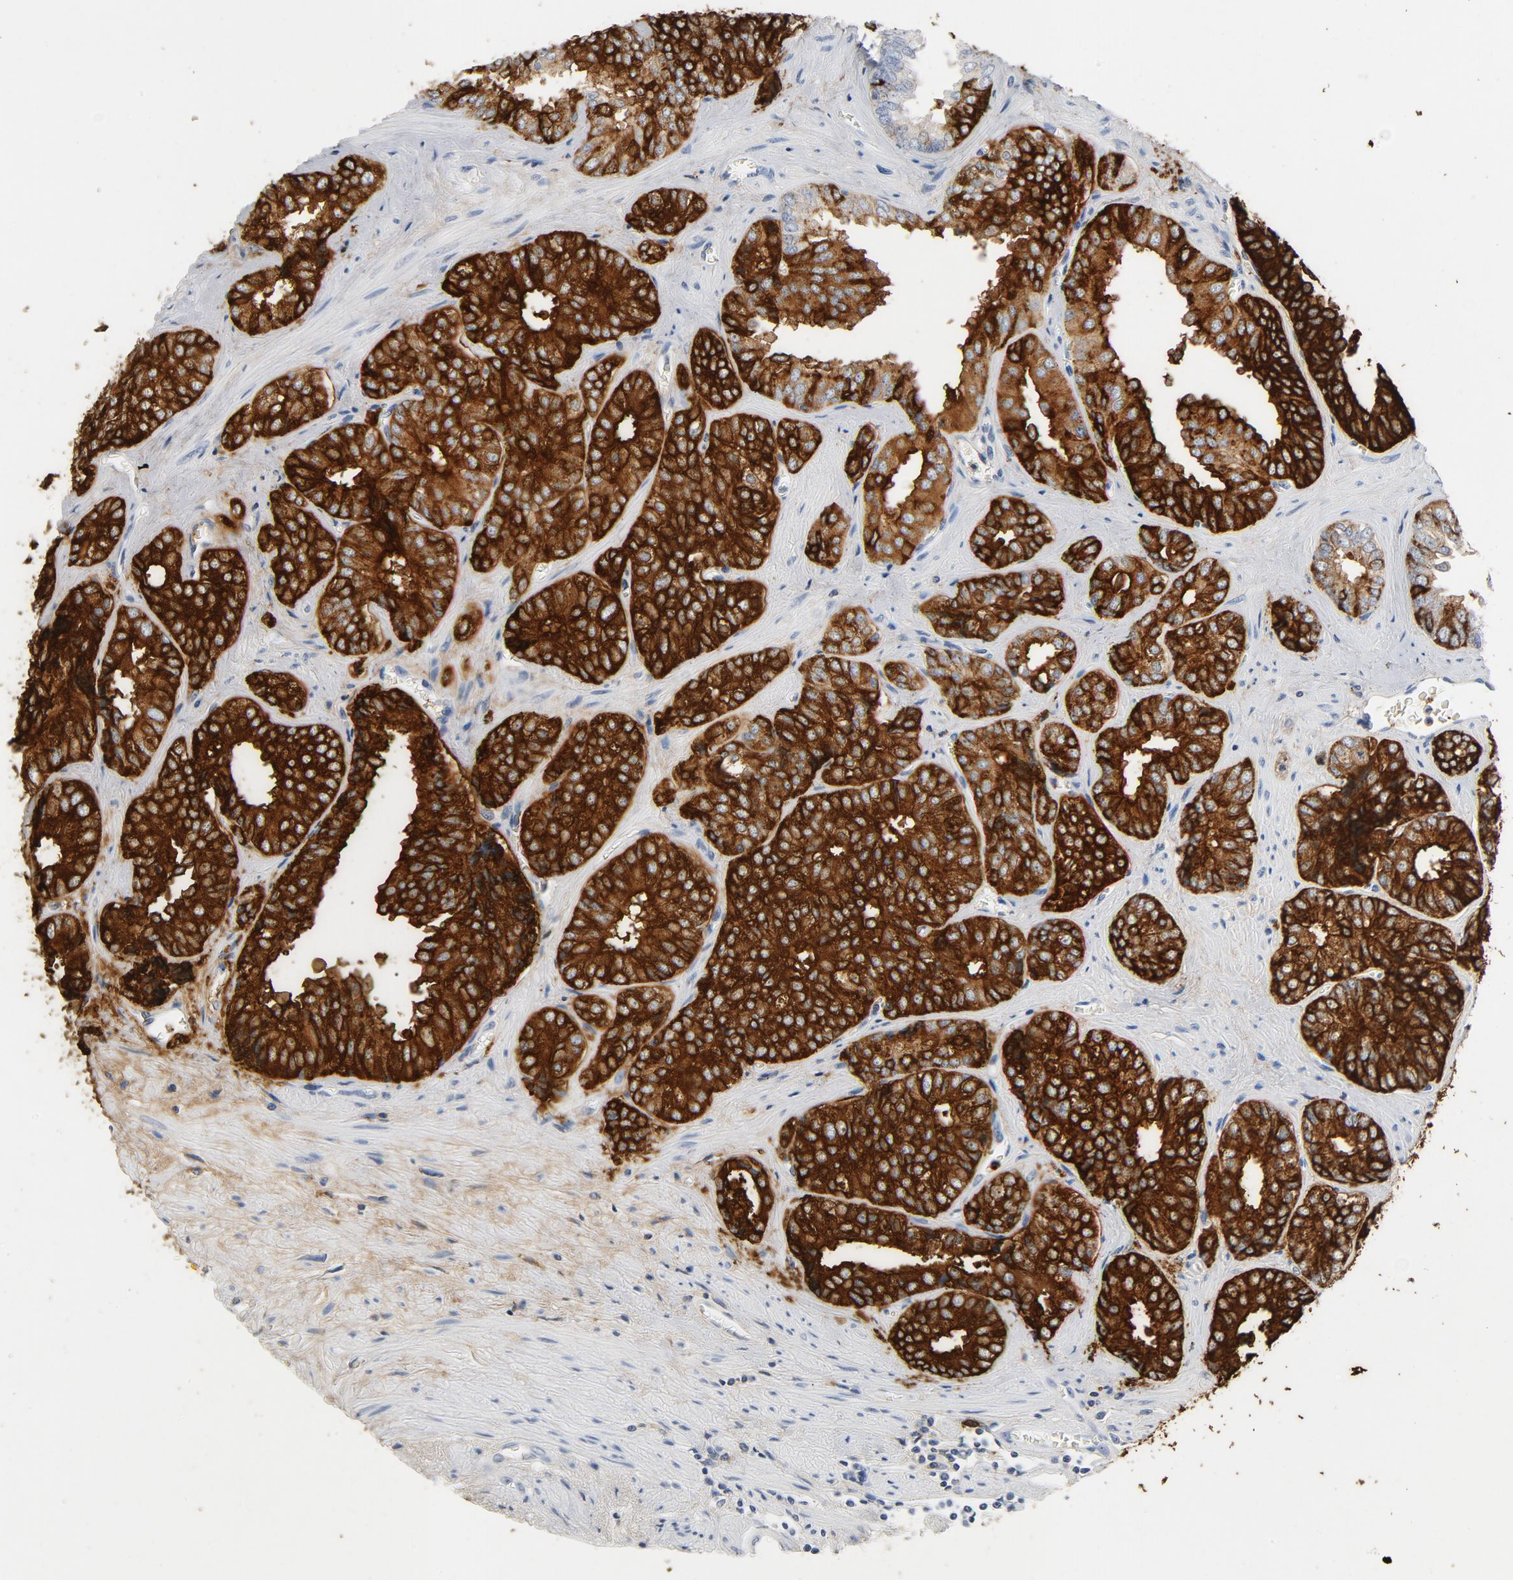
{"staining": {"intensity": "strong", "quantity": ">75%", "location": "cytoplasmic/membranous"}, "tissue": "prostate cancer", "cell_type": "Tumor cells", "image_type": "cancer", "snomed": [{"axis": "morphology", "description": "Adenocarcinoma, High grade"}, {"axis": "topography", "description": "Prostate"}], "caption": "Prostate cancer stained for a protein reveals strong cytoplasmic/membranous positivity in tumor cells. The staining was performed using DAB (3,3'-diaminobenzidine) to visualize the protein expression in brown, while the nuclei were stained in blue with hematoxylin (Magnification: 20x).", "gene": "PTPRB", "patient": {"sex": "male", "age": 67}}